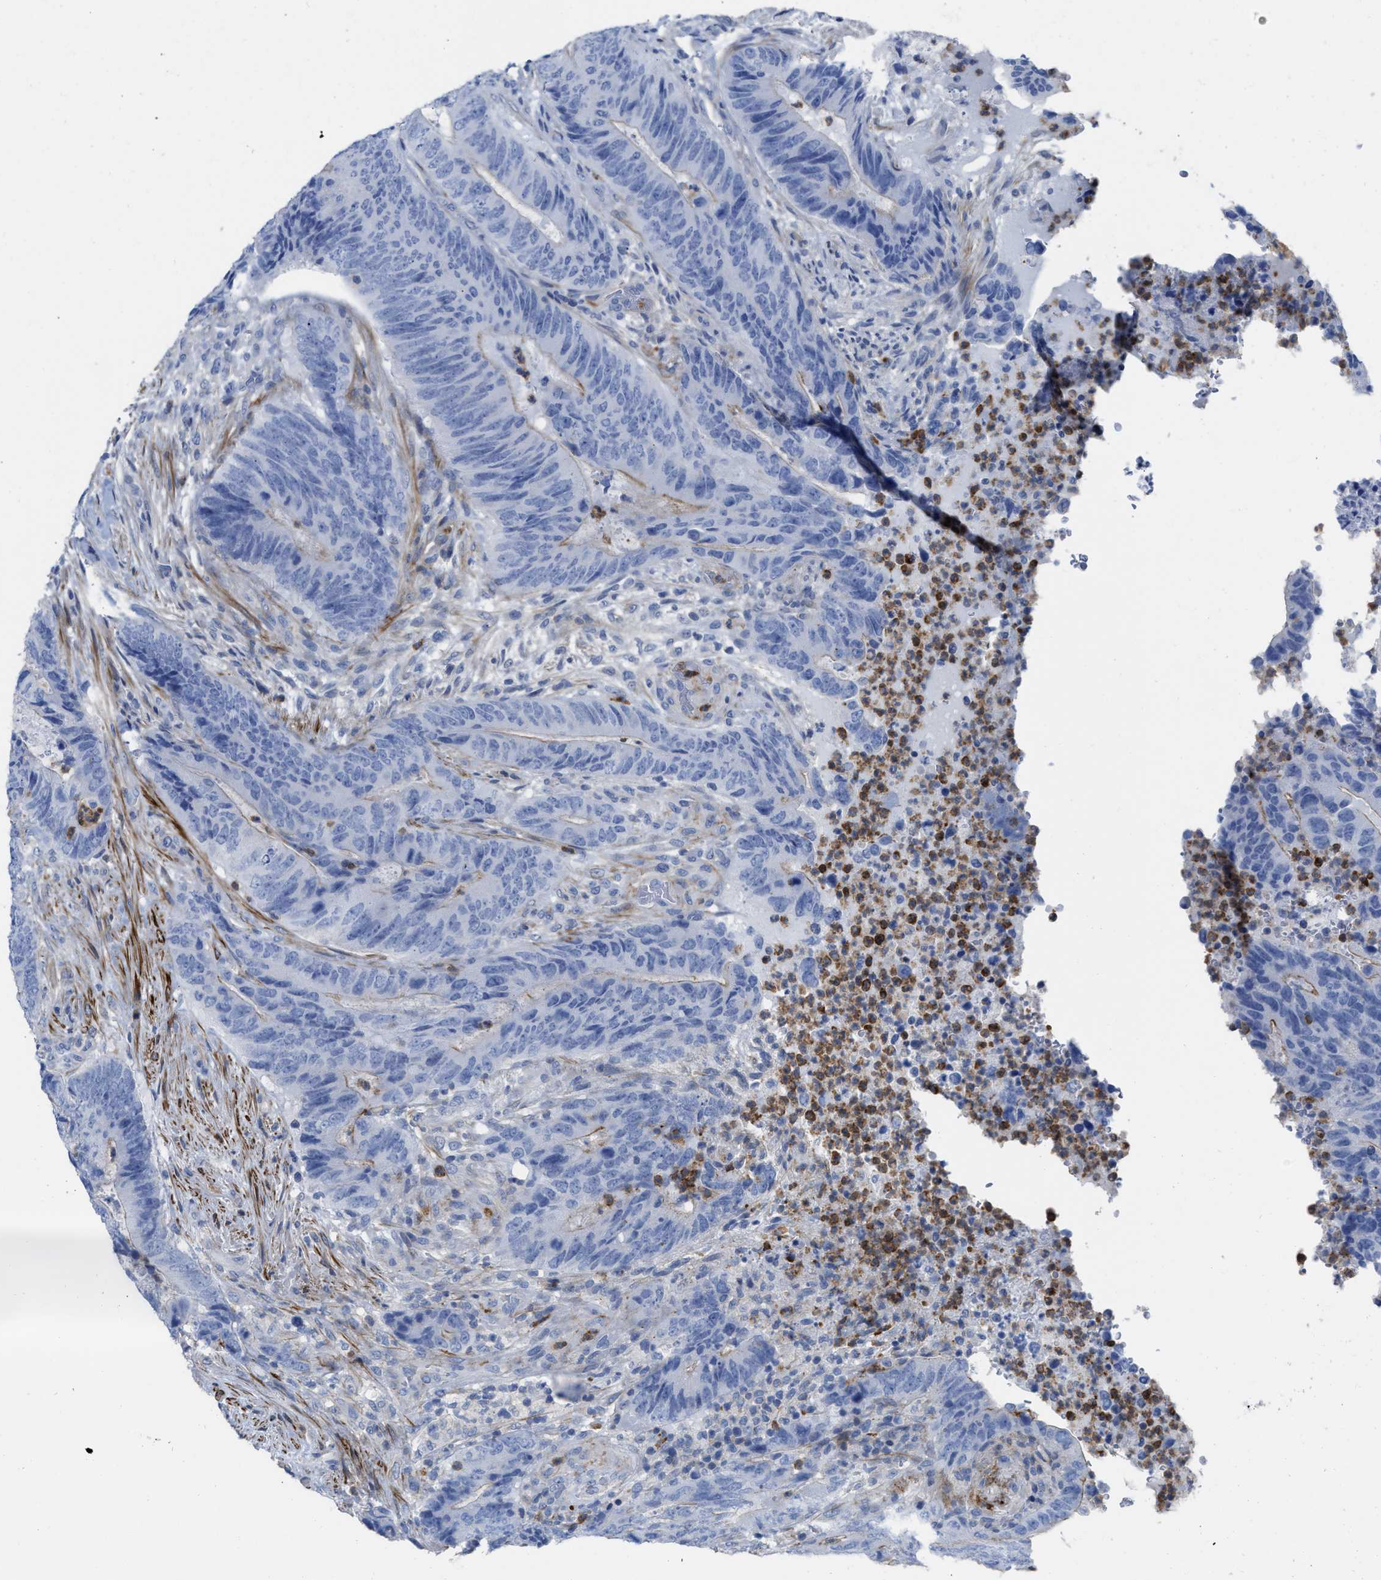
{"staining": {"intensity": "weak", "quantity": "<25%", "location": "cytoplasmic/membranous"}, "tissue": "colorectal cancer", "cell_type": "Tumor cells", "image_type": "cancer", "snomed": [{"axis": "morphology", "description": "Adenocarcinoma, NOS"}, {"axis": "topography", "description": "Colon"}], "caption": "Tumor cells show no significant positivity in colorectal cancer. The staining is performed using DAB (3,3'-diaminobenzidine) brown chromogen with nuclei counter-stained in using hematoxylin.", "gene": "PRMT2", "patient": {"sex": "male", "age": 56}}